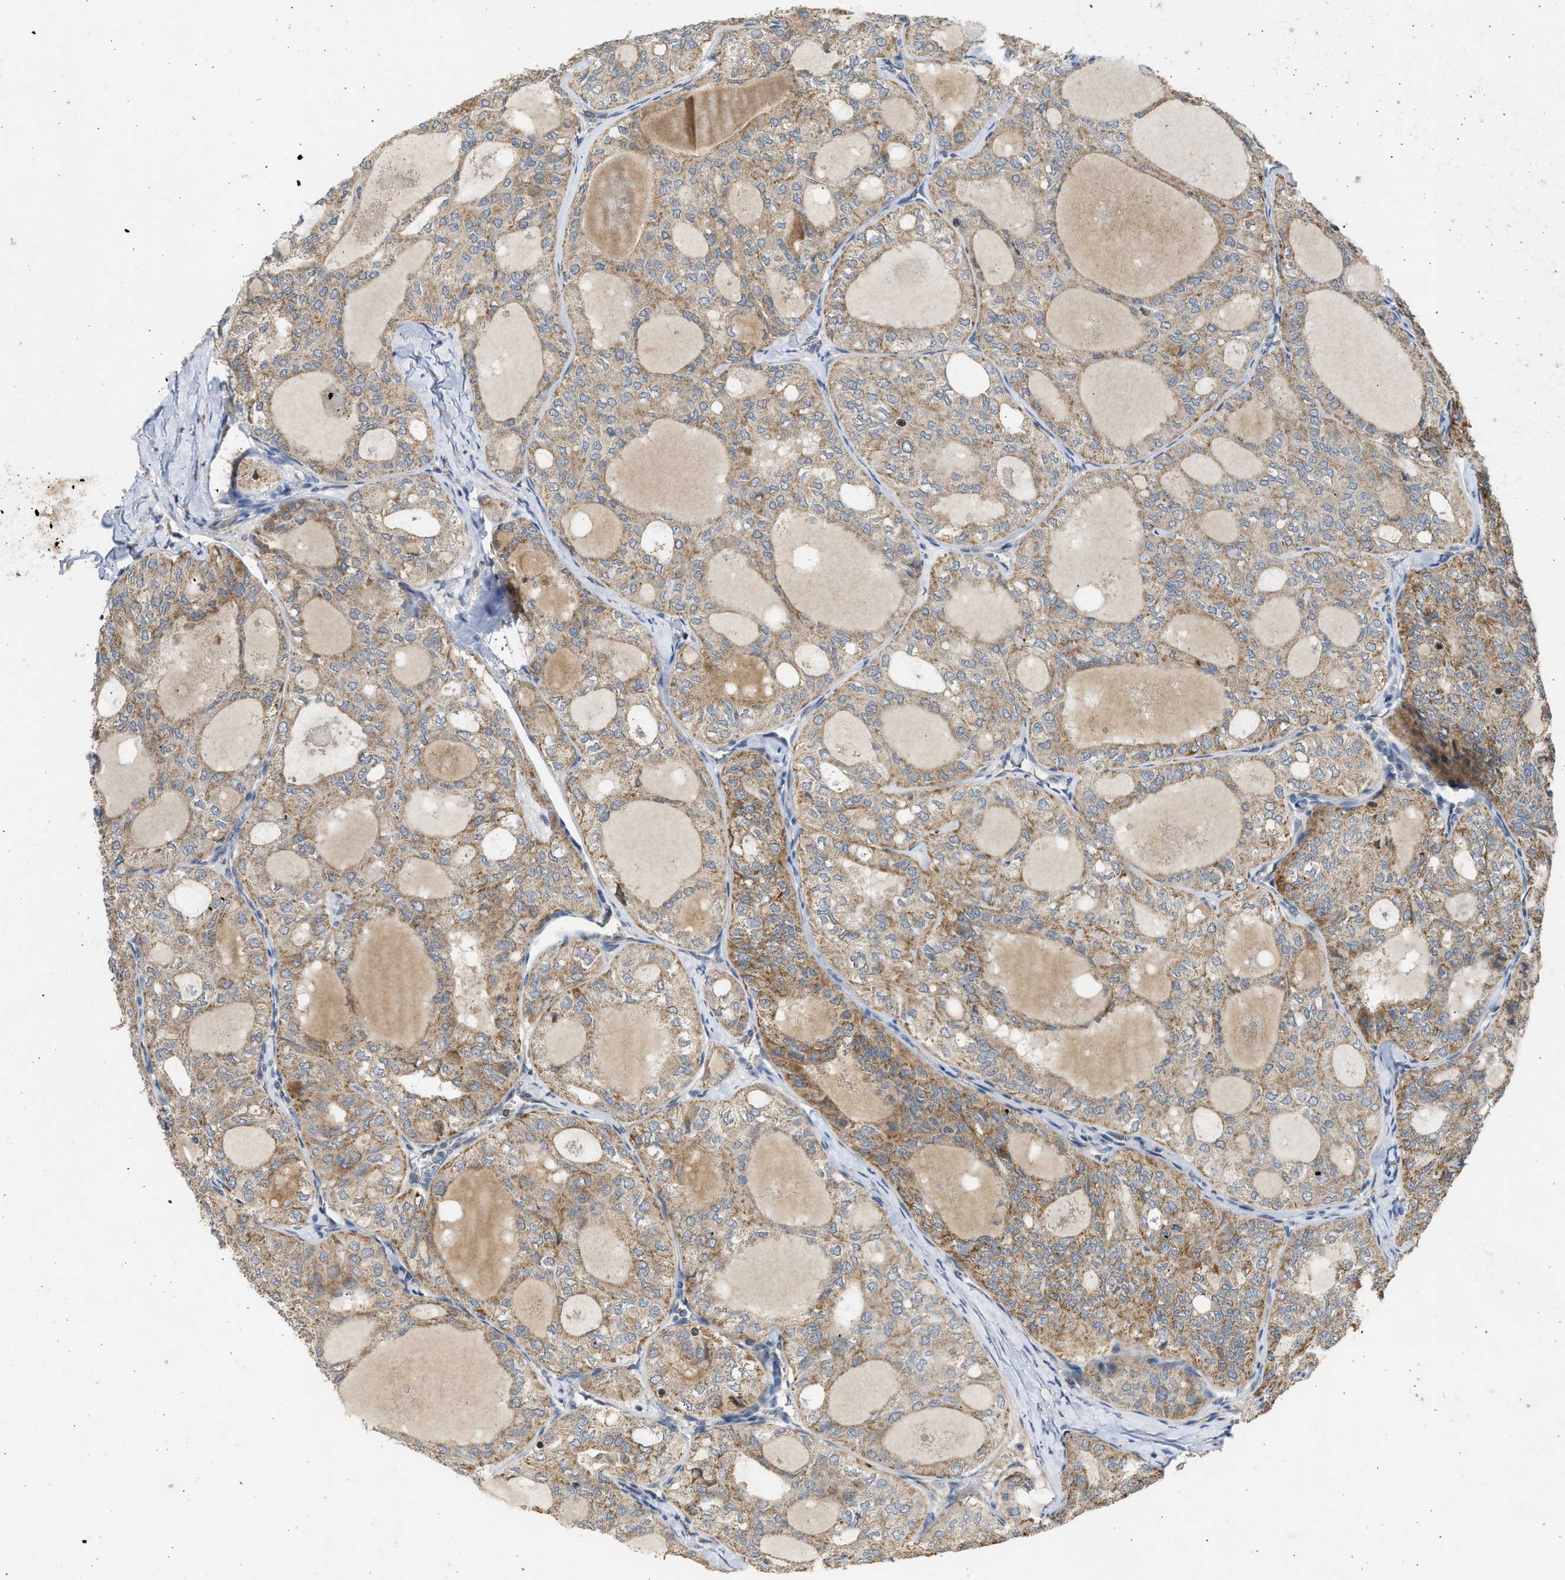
{"staining": {"intensity": "moderate", "quantity": ">75%", "location": "cytoplasmic/membranous"}, "tissue": "thyroid cancer", "cell_type": "Tumor cells", "image_type": "cancer", "snomed": [{"axis": "morphology", "description": "Follicular adenoma carcinoma, NOS"}, {"axis": "topography", "description": "Thyroid gland"}], "caption": "DAB (3,3'-diaminobenzidine) immunohistochemical staining of human thyroid cancer exhibits moderate cytoplasmic/membranous protein positivity in about >75% of tumor cells.", "gene": "CYP1A1", "patient": {"sex": "male", "age": 75}}